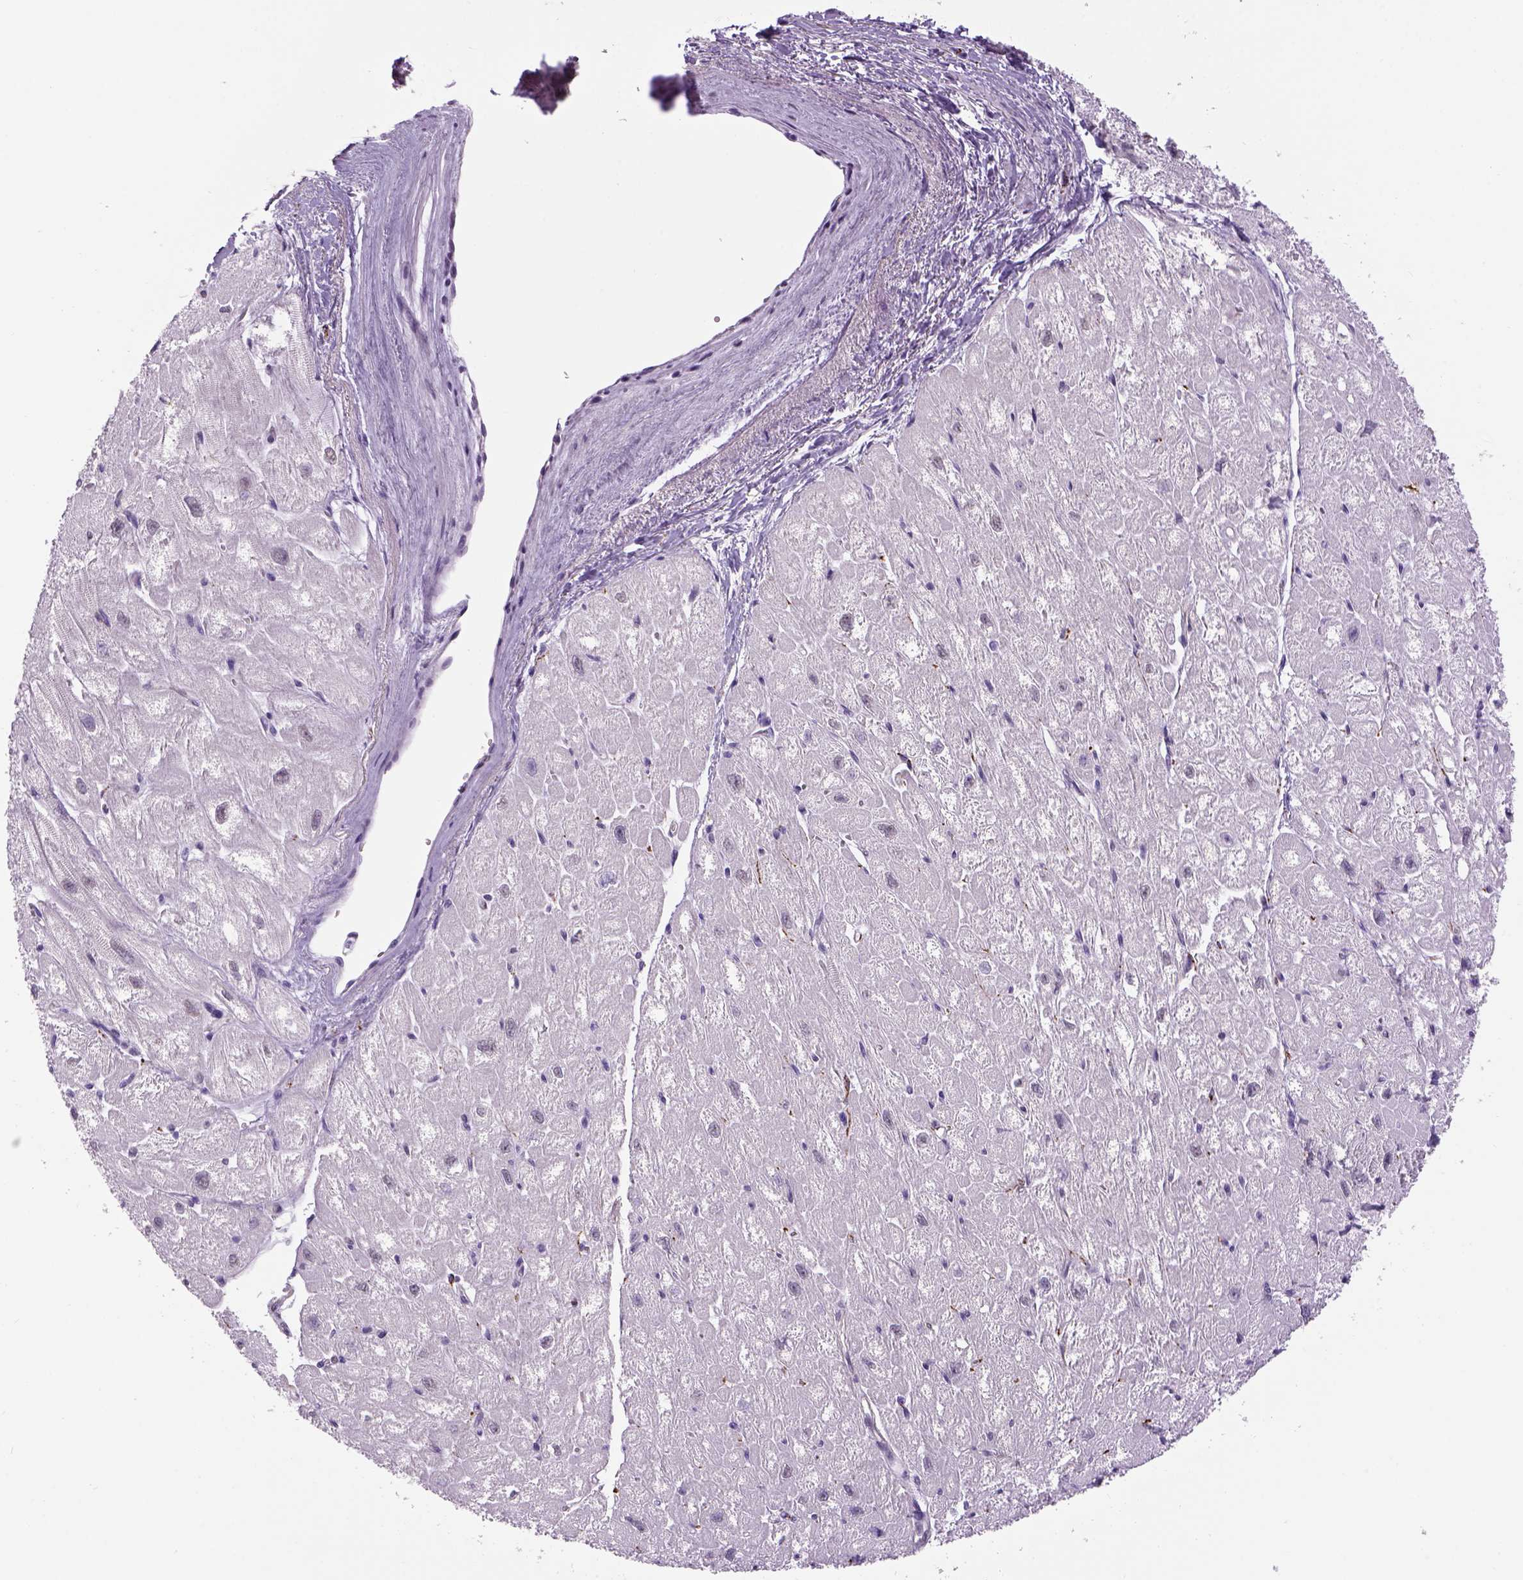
{"staining": {"intensity": "moderate", "quantity": "<25%", "location": "cytoplasmic/membranous"}, "tissue": "heart muscle", "cell_type": "Cardiomyocytes", "image_type": "normal", "snomed": [{"axis": "morphology", "description": "Normal tissue, NOS"}, {"axis": "topography", "description": "Heart"}], "caption": "Moderate cytoplasmic/membranous expression for a protein is present in approximately <25% of cardiomyocytes of benign heart muscle using immunohistochemistry (IHC).", "gene": "DBH", "patient": {"sex": "male", "age": 61}}